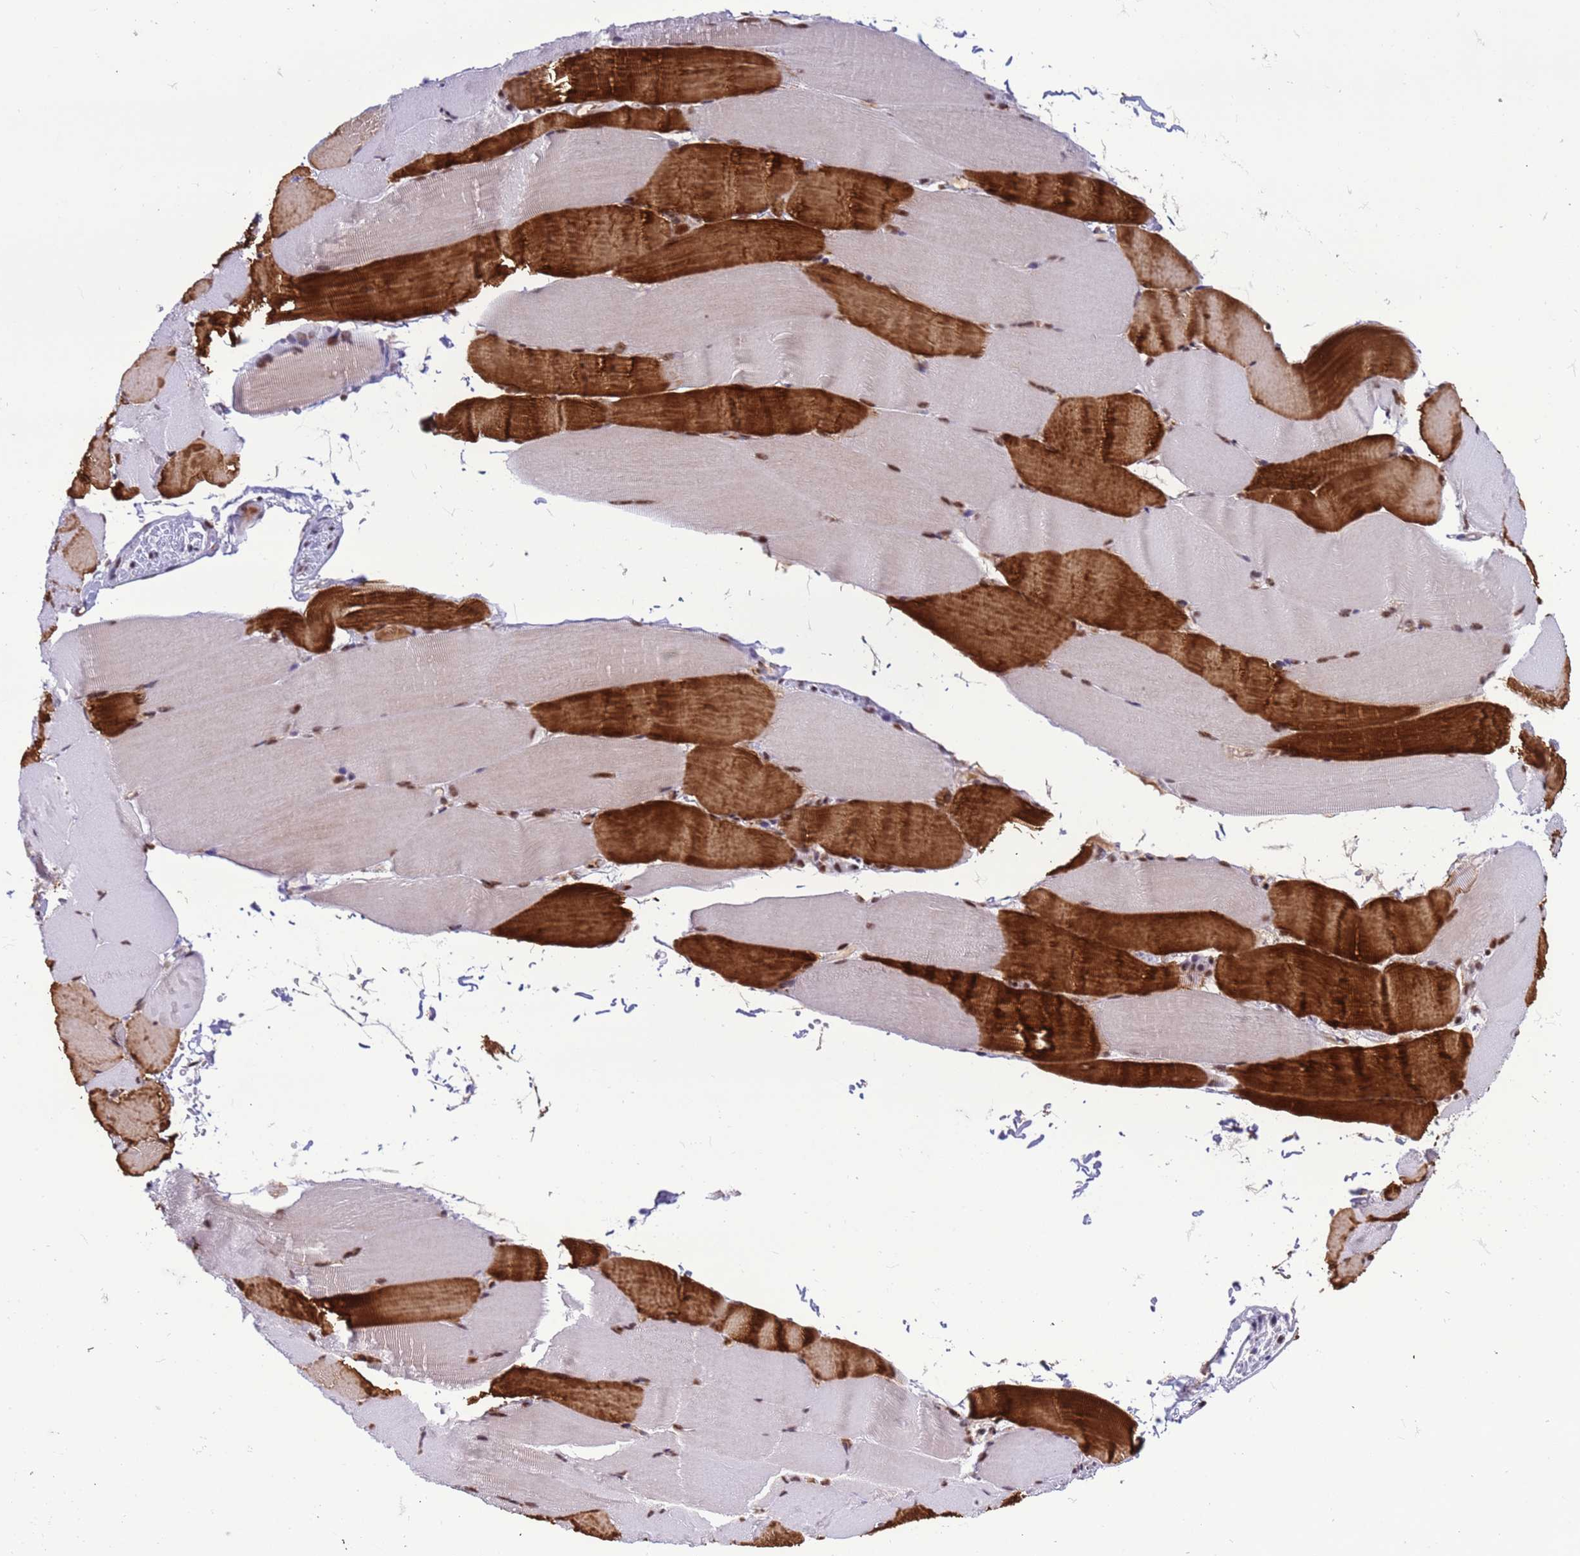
{"staining": {"intensity": "strong", "quantity": "25%-75%", "location": "cytoplasmic/membranous,nuclear"}, "tissue": "skeletal muscle", "cell_type": "Myocytes", "image_type": "normal", "snomed": [{"axis": "morphology", "description": "Normal tissue, NOS"}, {"axis": "topography", "description": "Skeletal muscle"}, {"axis": "topography", "description": "Parathyroid gland"}], "caption": "About 25%-75% of myocytes in benign skeletal muscle exhibit strong cytoplasmic/membranous,nuclear protein staining as visualized by brown immunohistochemical staining.", "gene": "SRRT", "patient": {"sex": "female", "age": 37}}